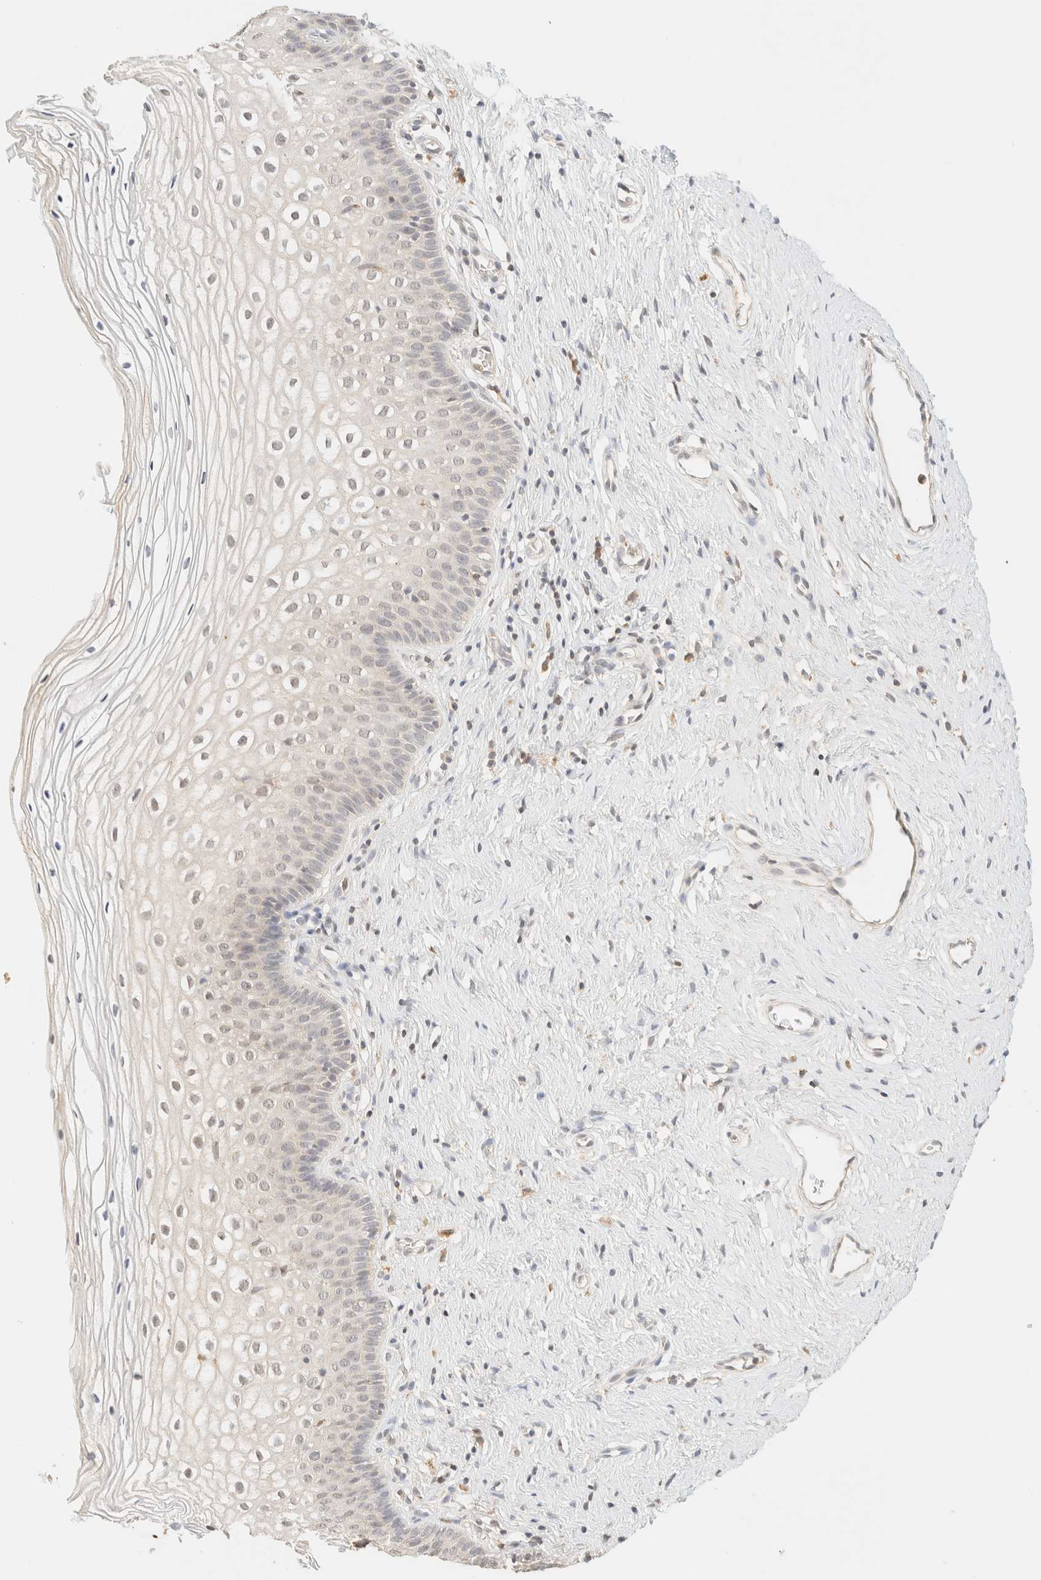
{"staining": {"intensity": "negative", "quantity": "none", "location": "none"}, "tissue": "cervix", "cell_type": "Squamous epithelial cells", "image_type": "normal", "snomed": [{"axis": "morphology", "description": "Normal tissue, NOS"}, {"axis": "topography", "description": "Cervix"}], "caption": "Cervix stained for a protein using immunohistochemistry (IHC) displays no staining squamous epithelial cells.", "gene": "TIMD4", "patient": {"sex": "female", "age": 27}}